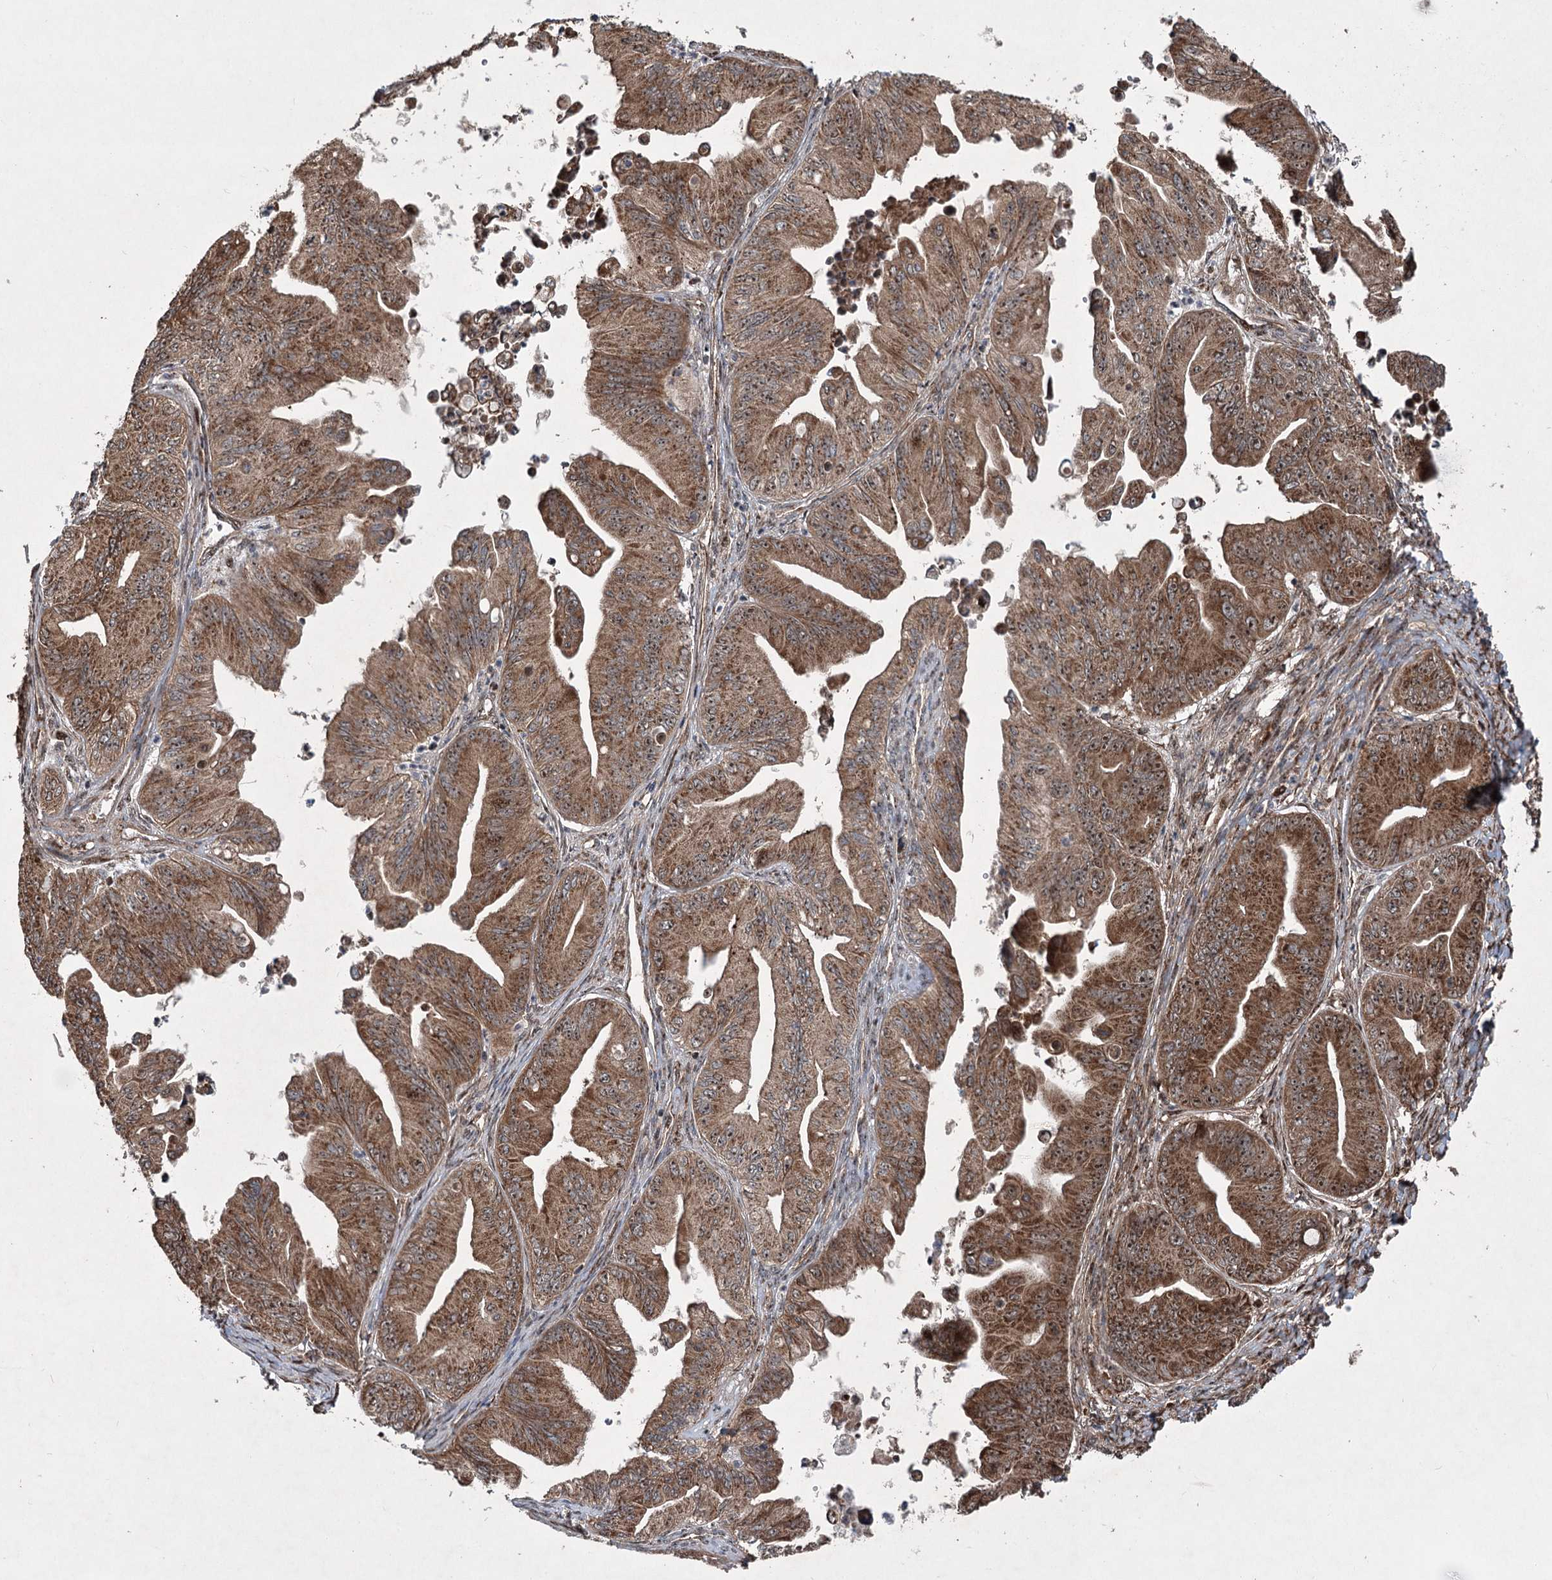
{"staining": {"intensity": "strong", "quantity": ">75%", "location": "cytoplasmic/membranous,nuclear"}, "tissue": "ovarian cancer", "cell_type": "Tumor cells", "image_type": "cancer", "snomed": [{"axis": "morphology", "description": "Cystadenocarcinoma, mucinous, NOS"}, {"axis": "topography", "description": "Ovary"}], "caption": "Immunohistochemistry (IHC) image of ovarian cancer stained for a protein (brown), which shows high levels of strong cytoplasmic/membranous and nuclear positivity in approximately >75% of tumor cells.", "gene": "SERINC5", "patient": {"sex": "female", "age": 71}}